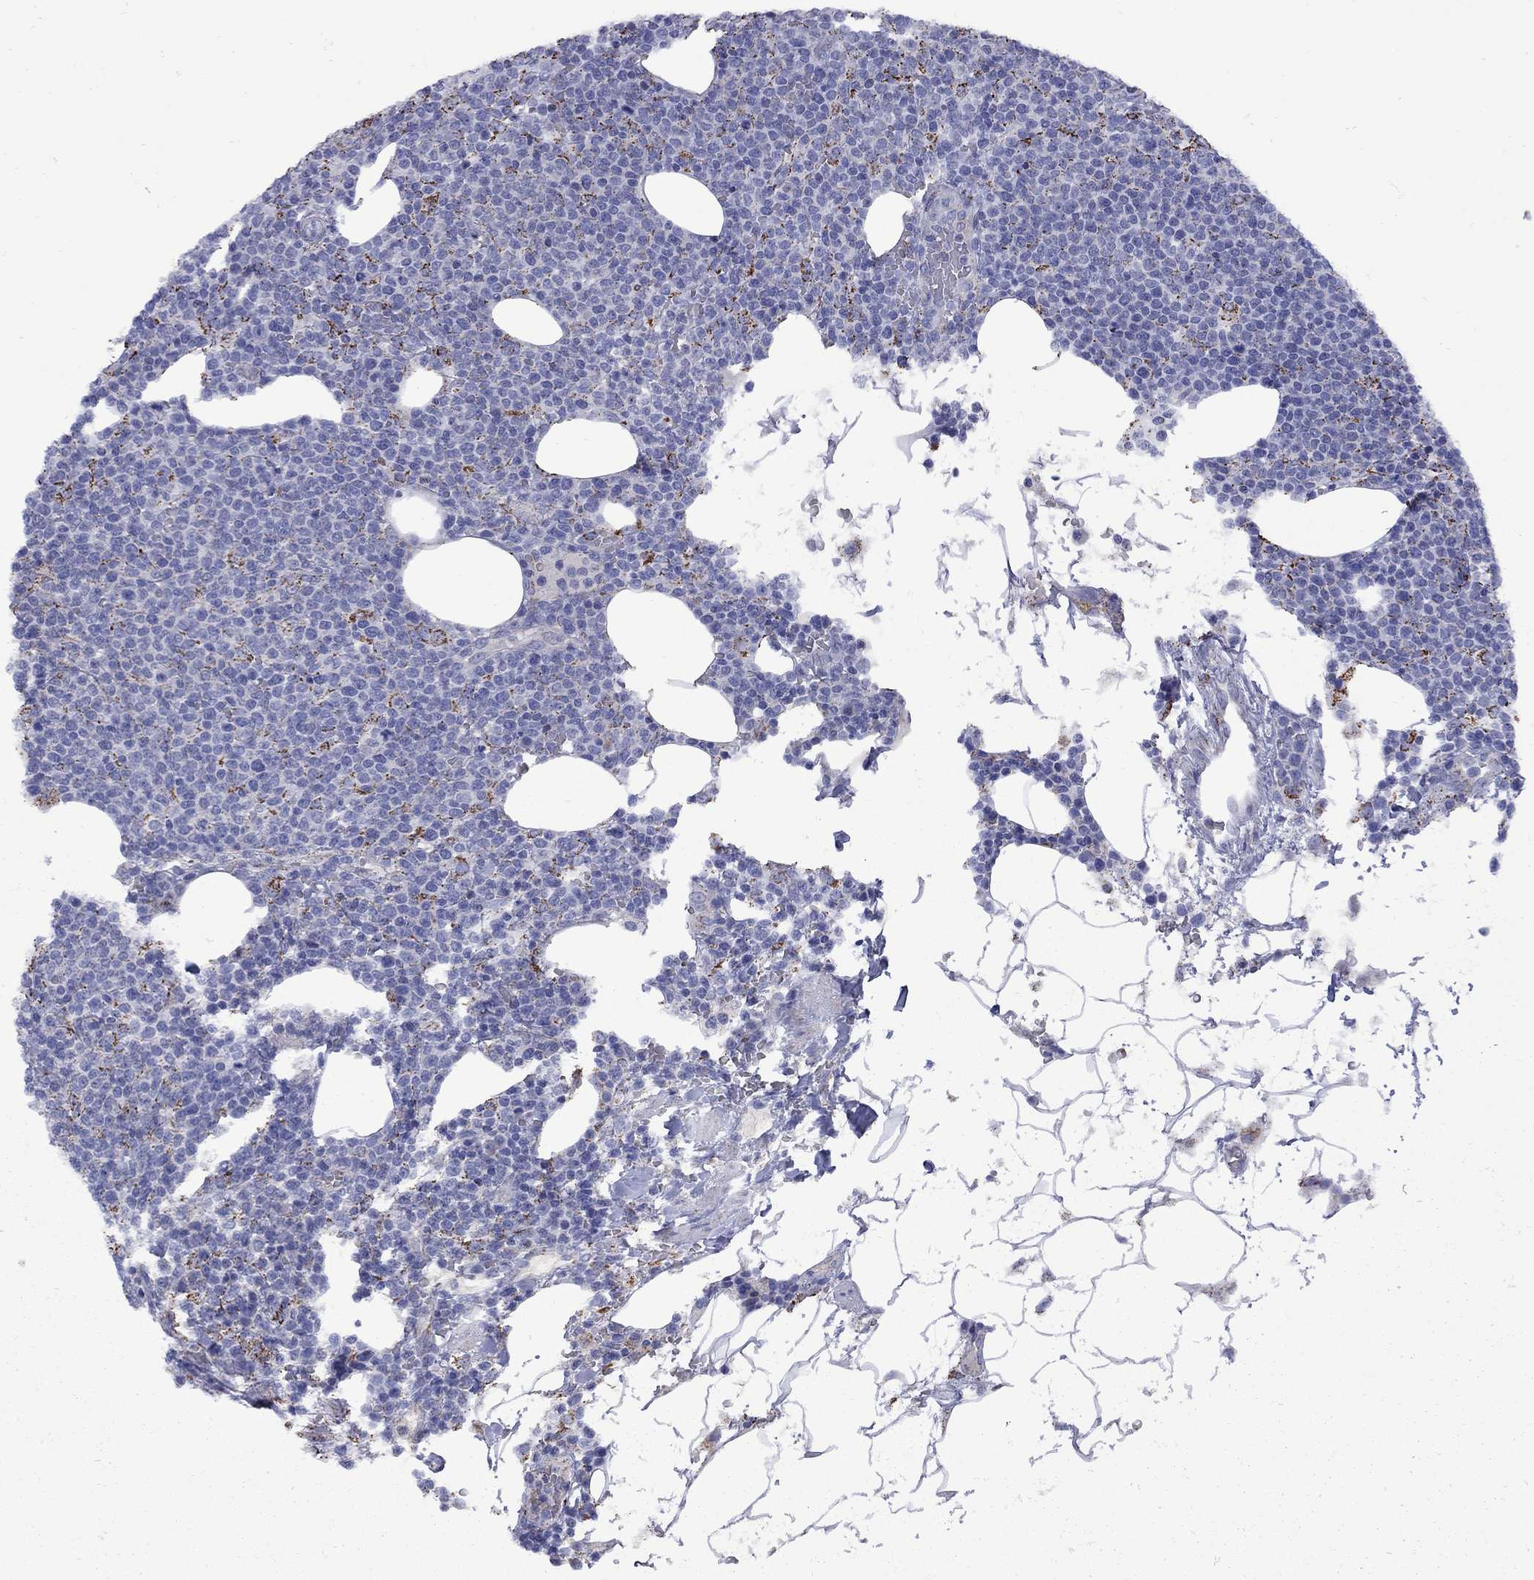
{"staining": {"intensity": "strong", "quantity": "<25%", "location": "cytoplasmic/membranous"}, "tissue": "lymphoma", "cell_type": "Tumor cells", "image_type": "cancer", "snomed": [{"axis": "morphology", "description": "Malignant lymphoma, non-Hodgkin's type, High grade"}, {"axis": "topography", "description": "Lymph node"}], "caption": "Human malignant lymphoma, non-Hodgkin's type (high-grade) stained with a brown dye demonstrates strong cytoplasmic/membranous positive expression in approximately <25% of tumor cells.", "gene": "SESTD1", "patient": {"sex": "male", "age": 61}}